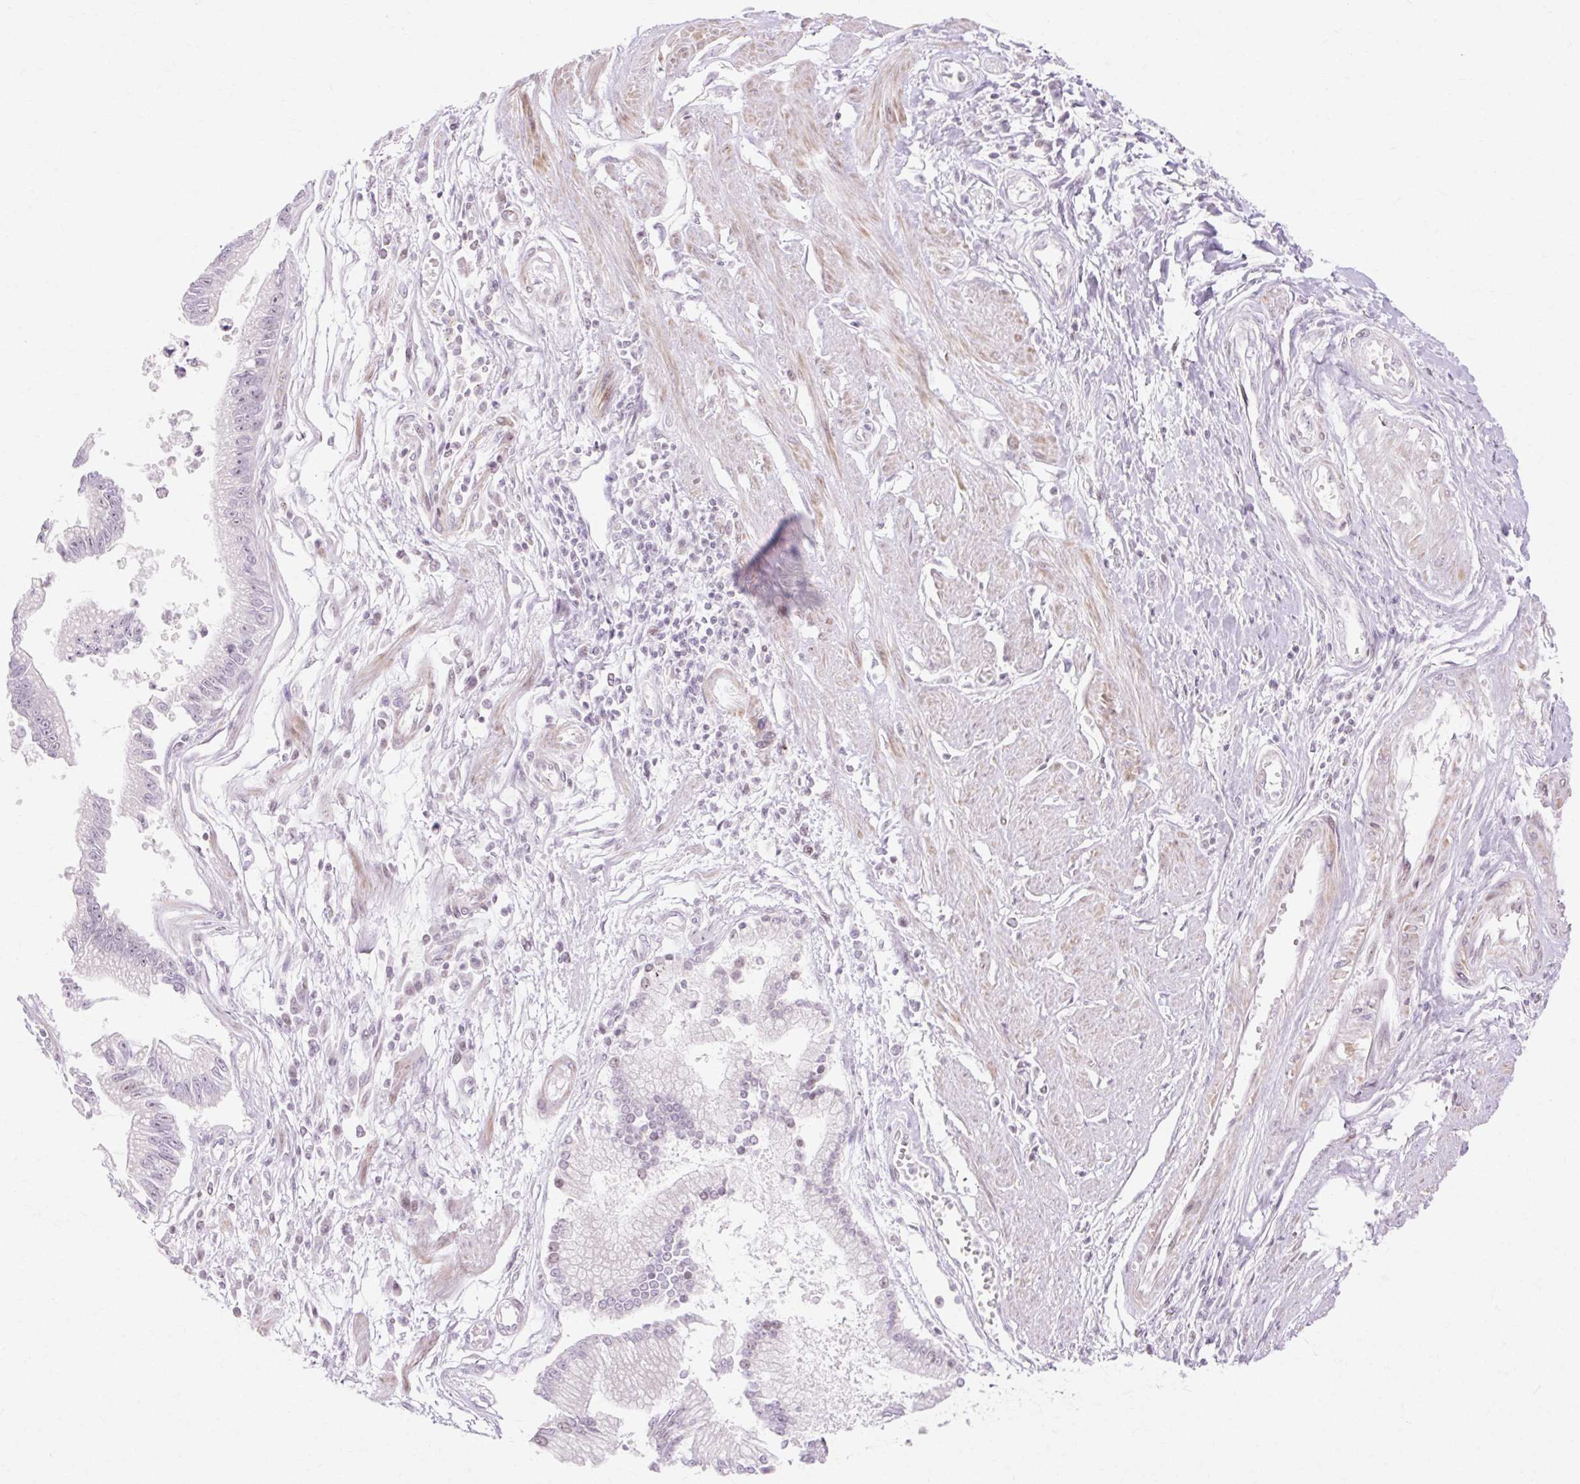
{"staining": {"intensity": "negative", "quantity": "none", "location": "none"}, "tissue": "stomach cancer", "cell_type": "Tumor cells", "image_type": "cancer", "snomed": [{"axis": "morphology", "description": "Adenocarcinoma, NOS"}, {"axis": "topography", "description": "Stomach"}], "caption": "There is no significant staining in tumor cells of stomach cancer. The staining is performed using DAB brown chromogen with nuclei counter-stained in using hematoxylin.", "gene": "C3orf49", "patient": {"sex": "male", "age": 59}}